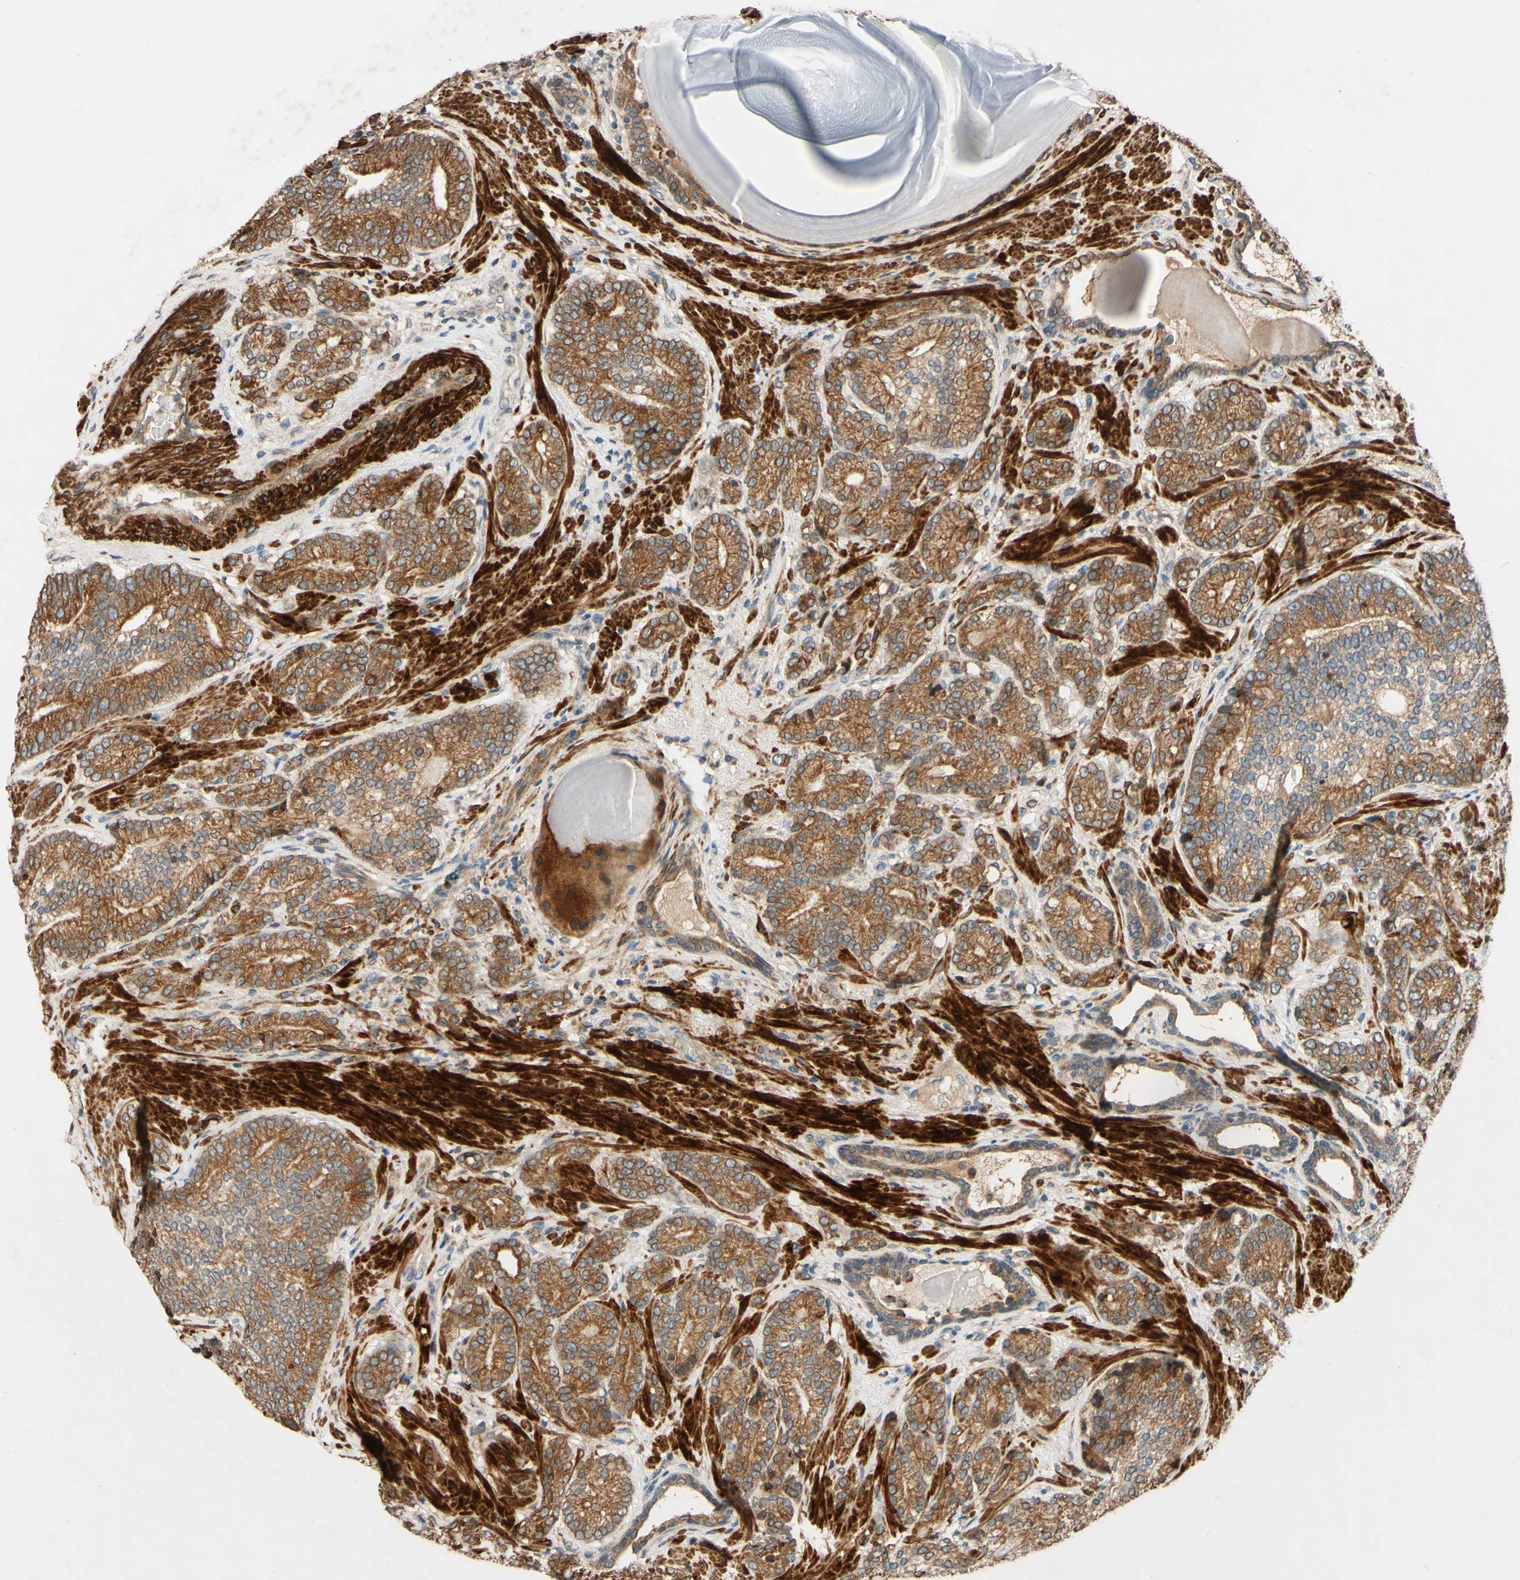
{"staining": {"intensity": "moderate", "quantity": ">75%", "location": "cytoplasmic/membranous,nuclear"}, "tissue": "prostate cancer", "cell_type": "Tumor cells", "image_type": "cancer", "snomed": [{"axis": "morphology", "description": "Adenocarcinoma, High grade"}, {"axis": "topography", "description": "Prostate"}], "caption": "Human prostate high-grade adenocarcinoma stained with a brown dye displays moderate cytoplasmic/membranous and nuclear positive positivity in approximately >75% of tumor cells.", "gene": "PTPRU", "patient": {"sex": "male", "age": 61}}